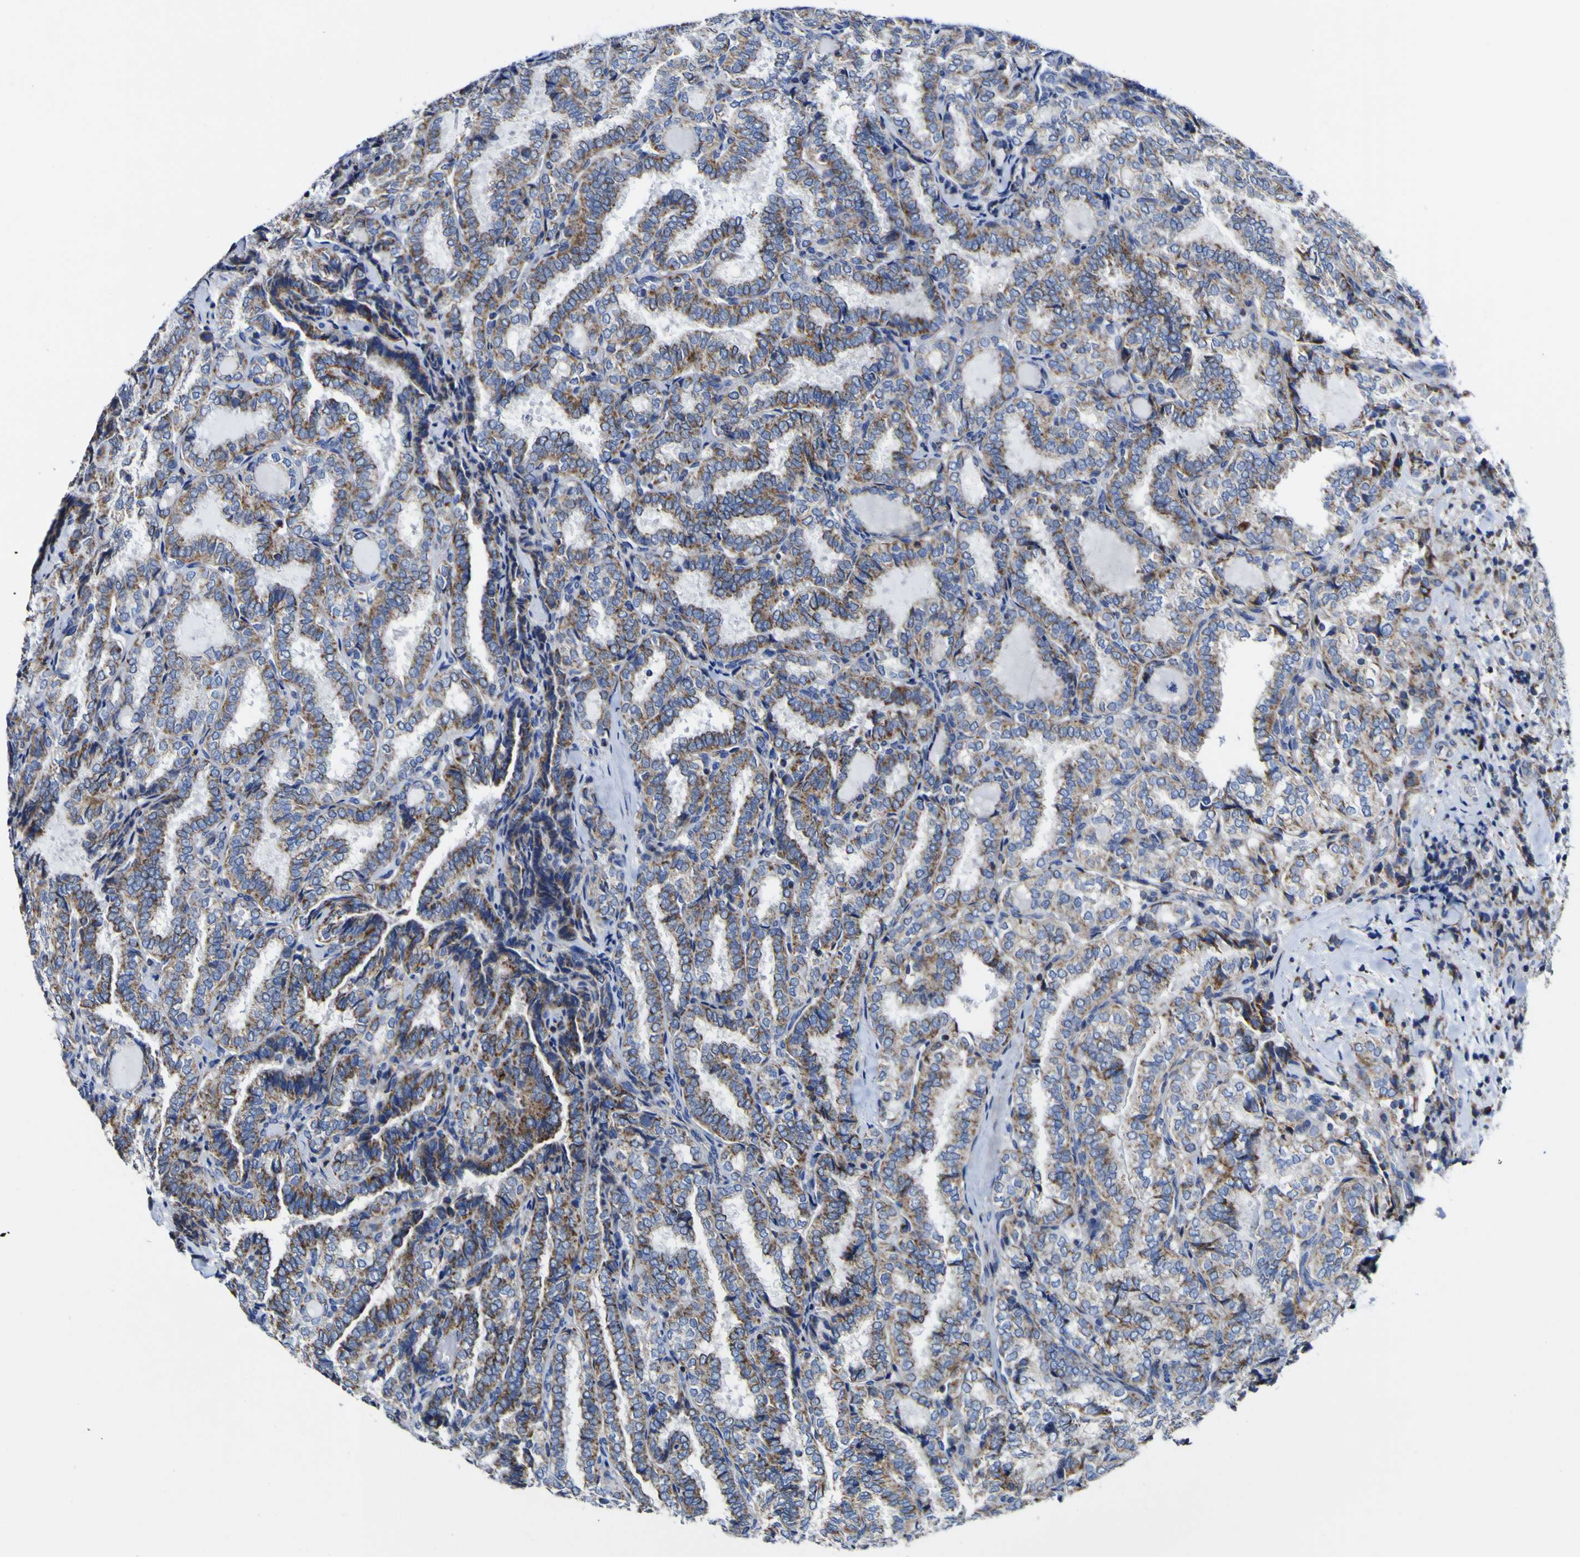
{"staining": {"intensity": "moderate", "quantity": ">75%", "location": "cytoplasmic/membranous"}, "tissue": "thyroid cancer", "cell_type": "Tumor cells", "image_type": "cancer", "snomed": [{"axis": "morphology", "description": "Normal tissue, NOS"}, {"axis": "morphology", "description": "Papillary adenocarcinoma, NOS"}, {"axis": "topography", "description": "Thyroid gland"}], "caption": "Immunohistochemistry (IHC) (DAB) staining of human thyroid cancer (papillary adenocarcinoma) displays moderate cytoplasmic/membranous protein positivity in approximately >75% of tumor cells.", "gene": "CCDC90B", "patient": {"sex": "female", "age": 30}}